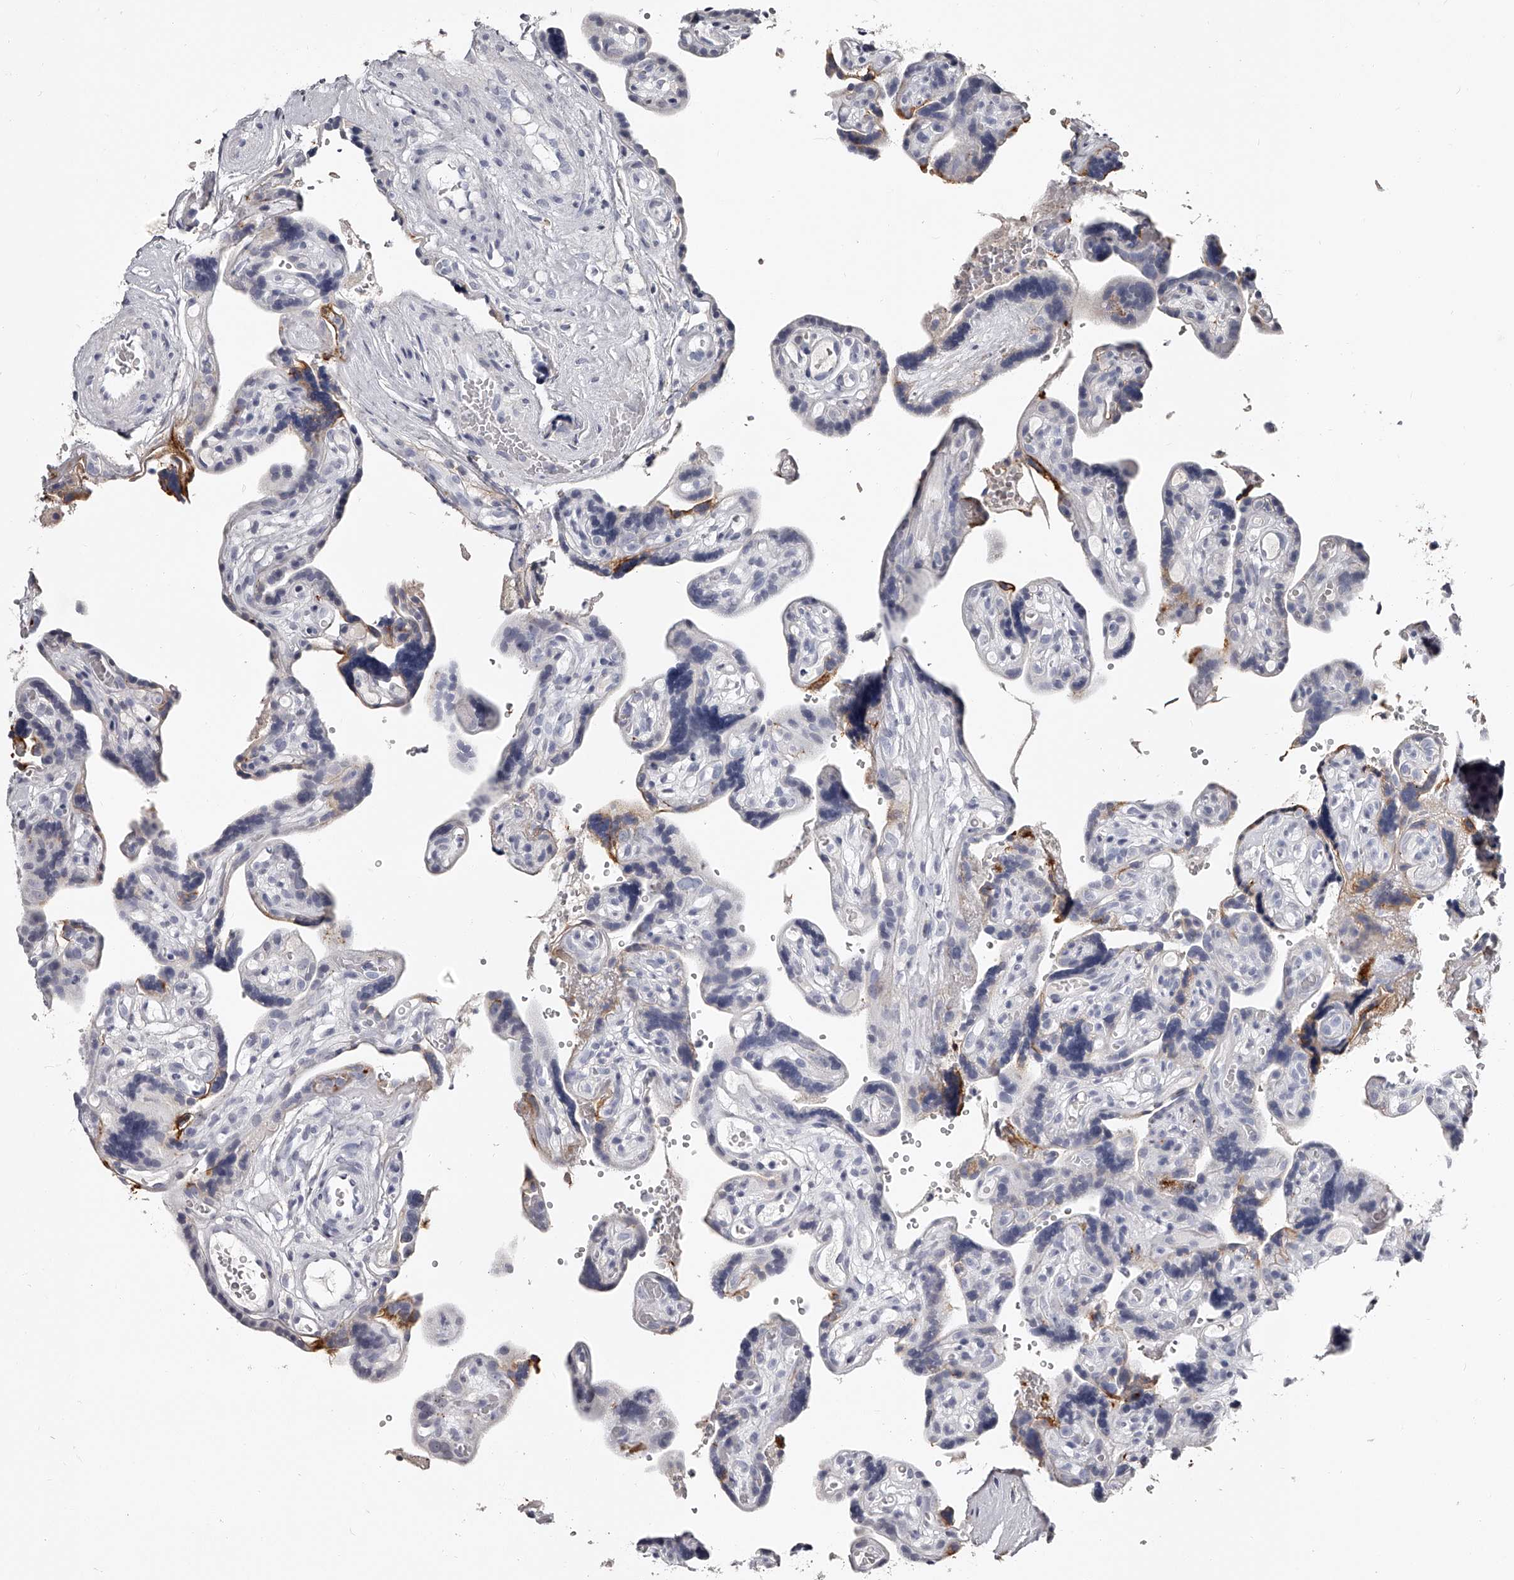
{"staining": {"intensity": "weak", "quantity": "<25%", "location": "cytoplasmic/membranous"}, "tissue": "placenta", "cell_type": "Decidual cells", "image_type": "normal", "snomed": [{"axis": "morphology", "description": "Normal tissue, NOS"}, {"axis": "topography", "description": "Placenta"}], "caption": "There is no significant expression in decidual cells of placenta.", "gene": "PACSIN1", "patient": {"sex": "female", "age": 30}}